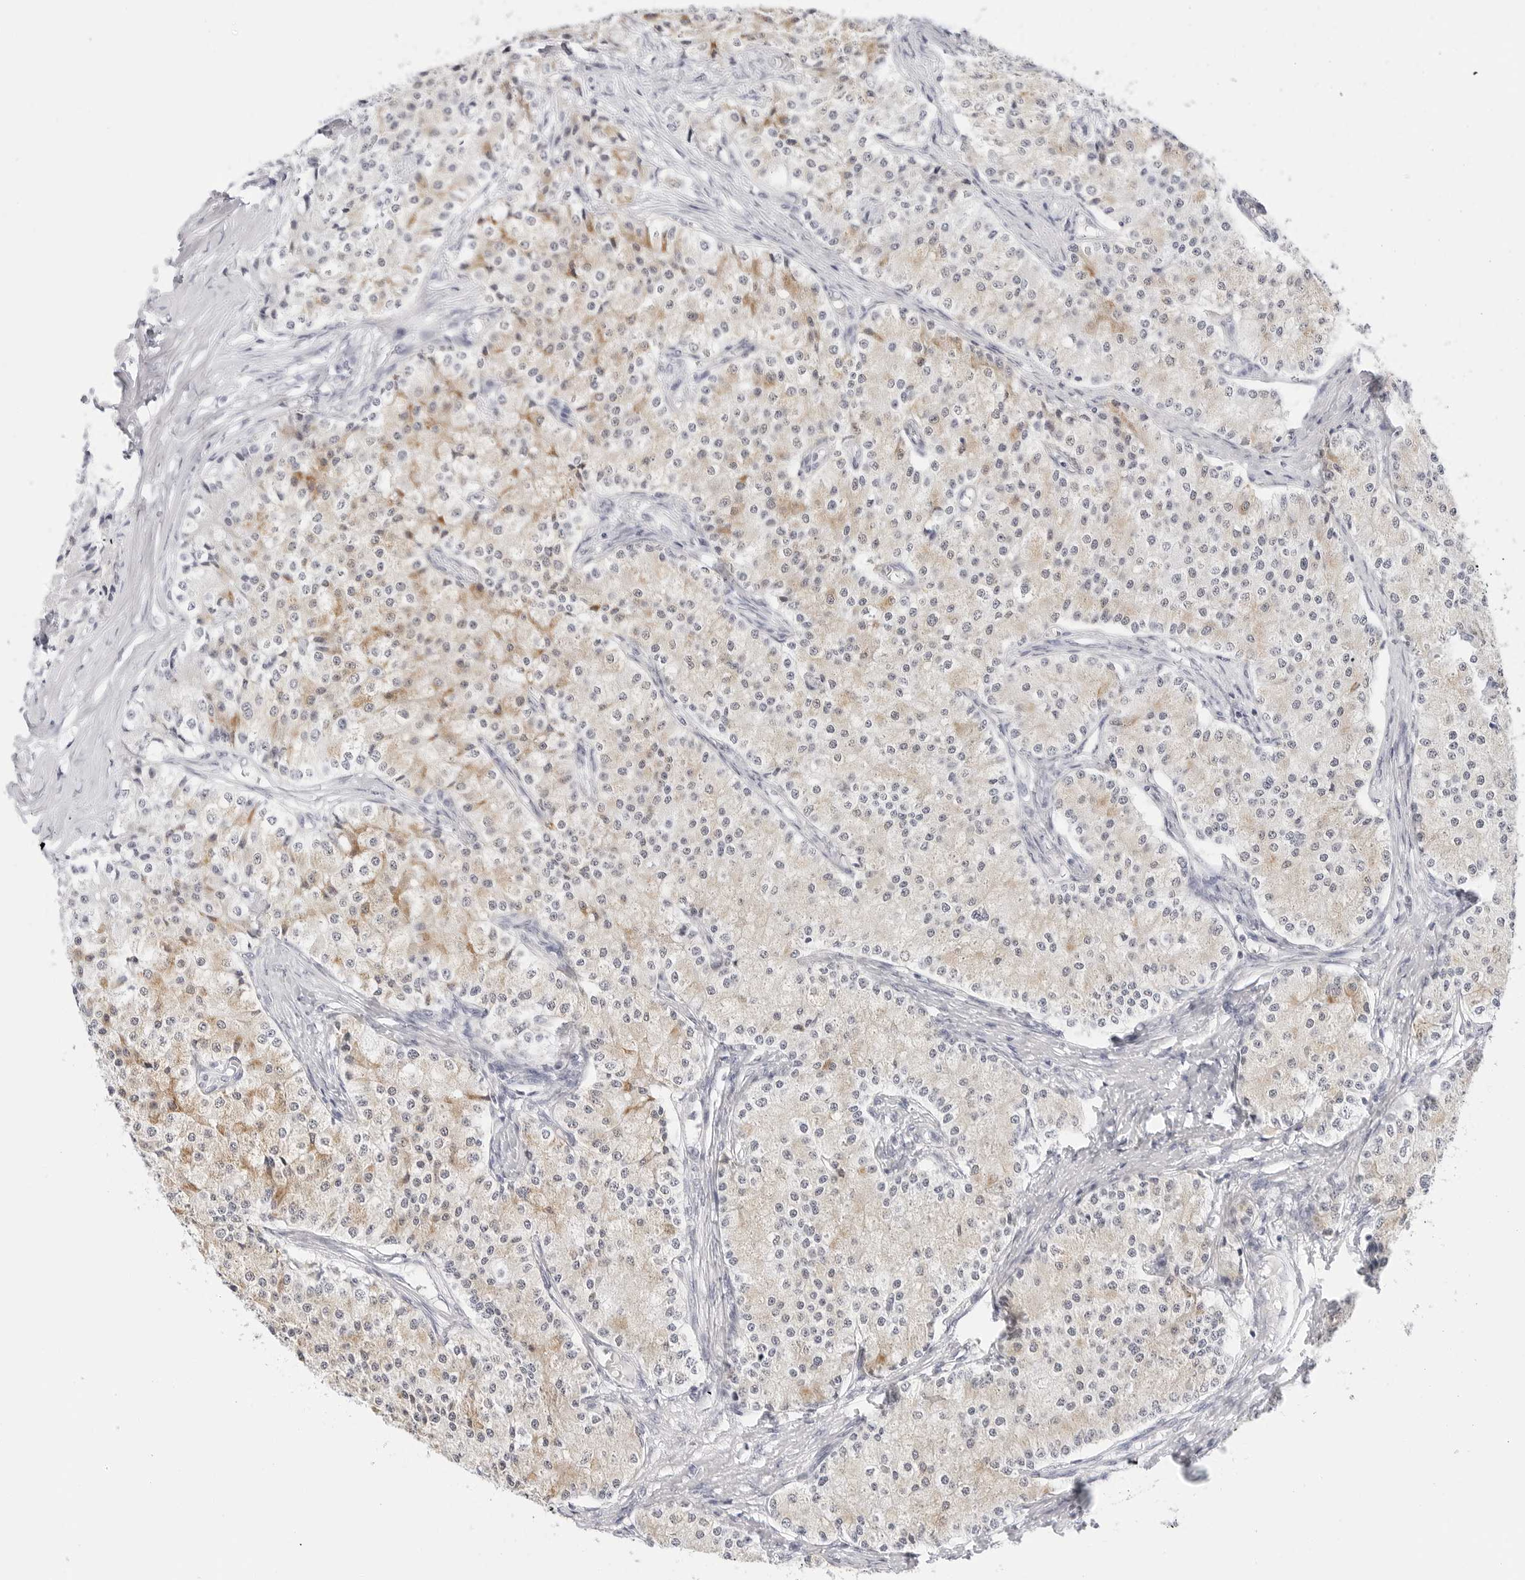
{"staining": {"intensity": "moderate", "quantity": "25%-75%", "location": "cytoplasmic/membranous"}, "tissue": "carcinoid", "cell_type": "Tumor cells", "image_type": "cancer", "snomed": [{"axis": "morphology", "description": "Carcinoid, malignant, NOS"}, {"axis": "topography", "description": "Colon"}], "caption": "There is medium levels of moderate cytoplasmic/membranous staining in tumor cells of carcinoid, as demonstrated by immunohistochemical staining (brown color).", "gene": "HMGCS2", "patient": {"sex": "female", "age": 52}}